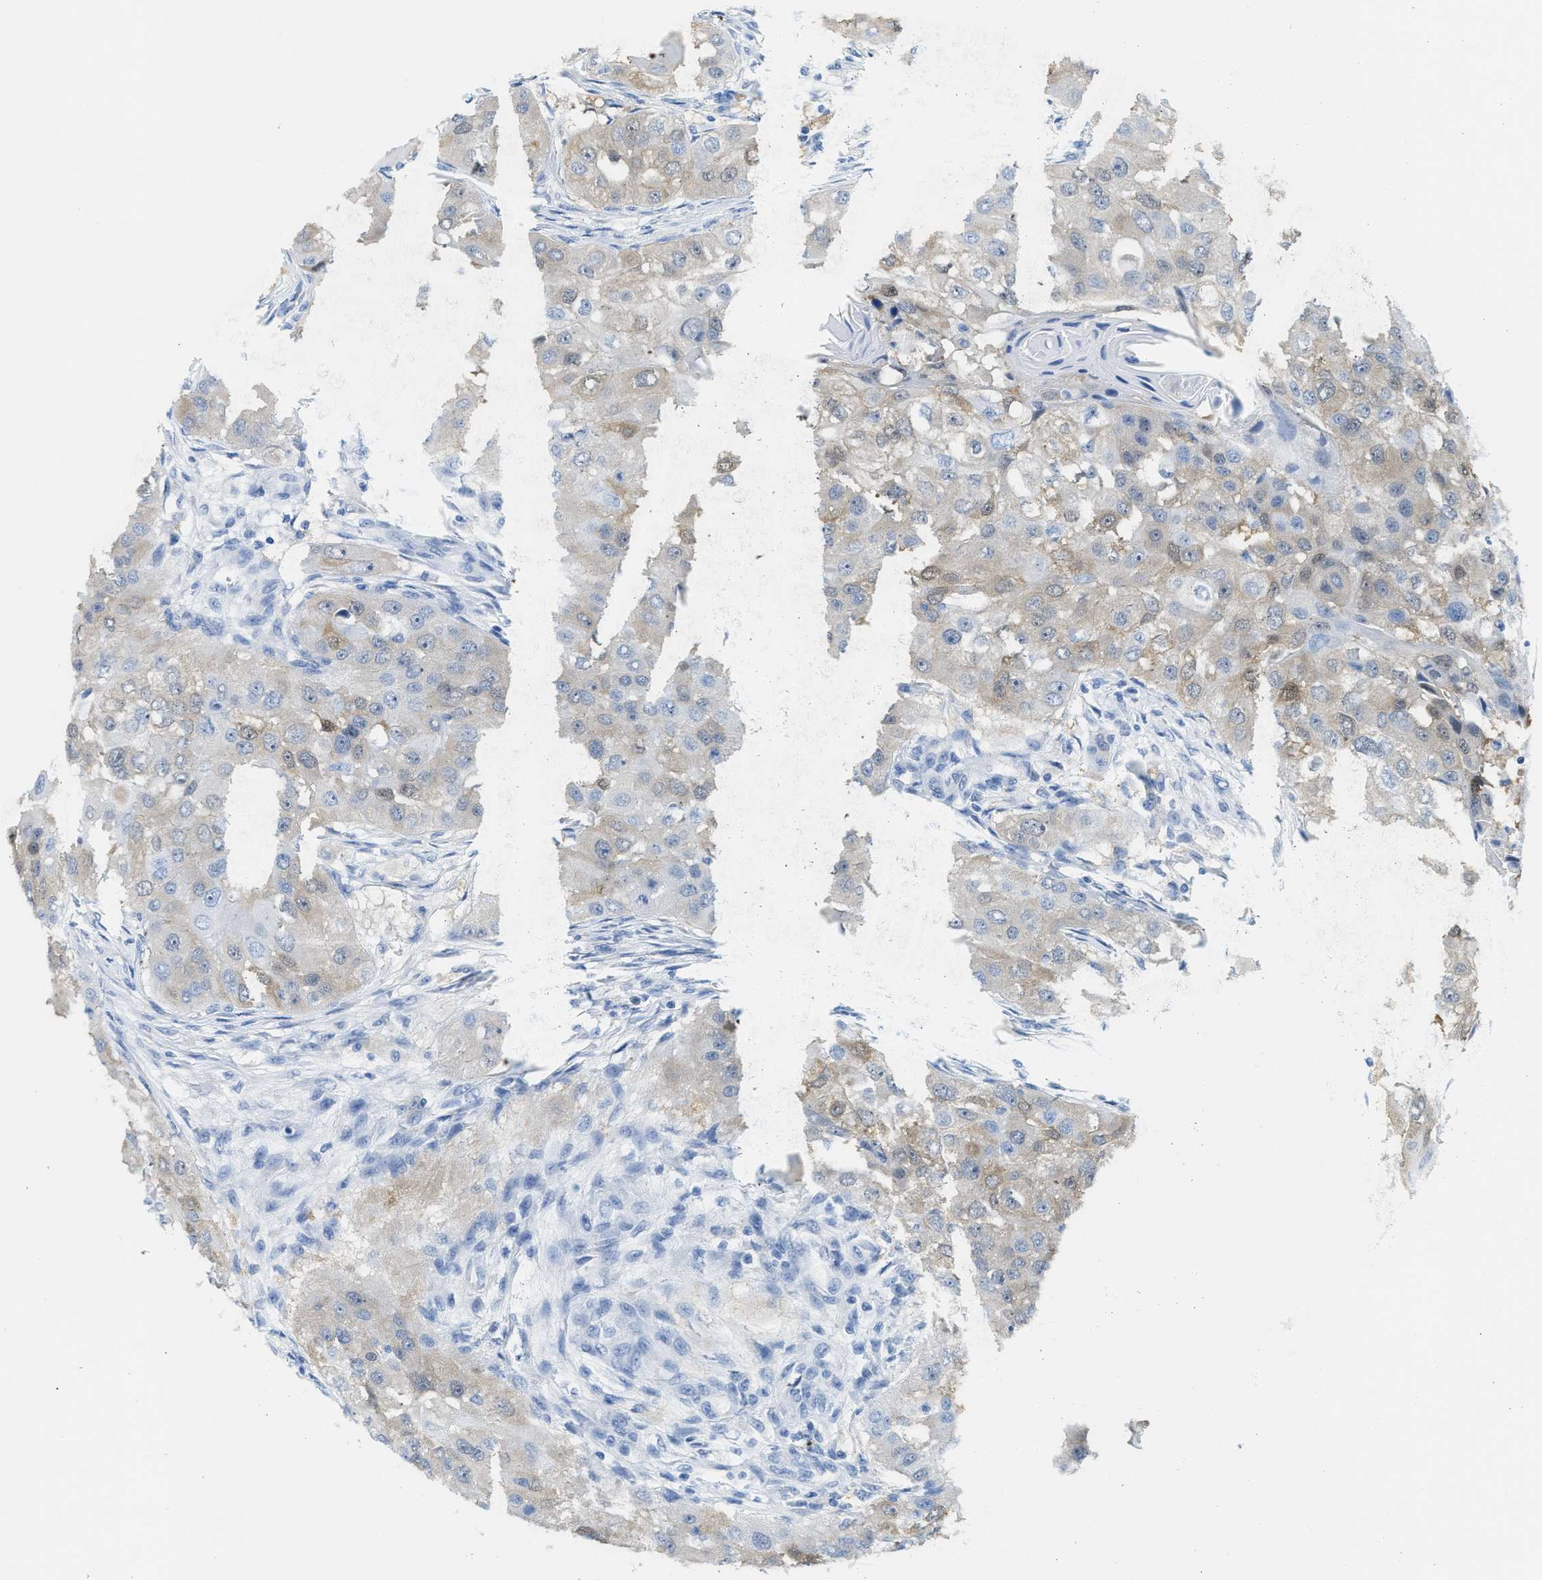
{"staining": {"intensity": "weak", "quantity": "<25%", "location": "cytoplasmic/membranous"}, "tissue": "head and neck cancer", "cell_type": "Tumor cells", "image_type": "cancer", "snomed": [{"axis": "morphology", "description": "Normal tissue, NOS"}, {"axis": "morphology", "description": "Squamous cell carcinoma, NOS"}, {"axis": "topography", "description": "Skeletal muscle"}, {"axis": "topography", "description": "Head-Neck"}], "caption": "High magnification brightfield microscopy of head and neck cancer (squamous cell carcinoma) stained with DAB (brown) and counterstained with hematoxylin (blue): tumor cells show no significant expression.", "gene": "ASS1", "patient": {"sex": "male", "age": 51}}